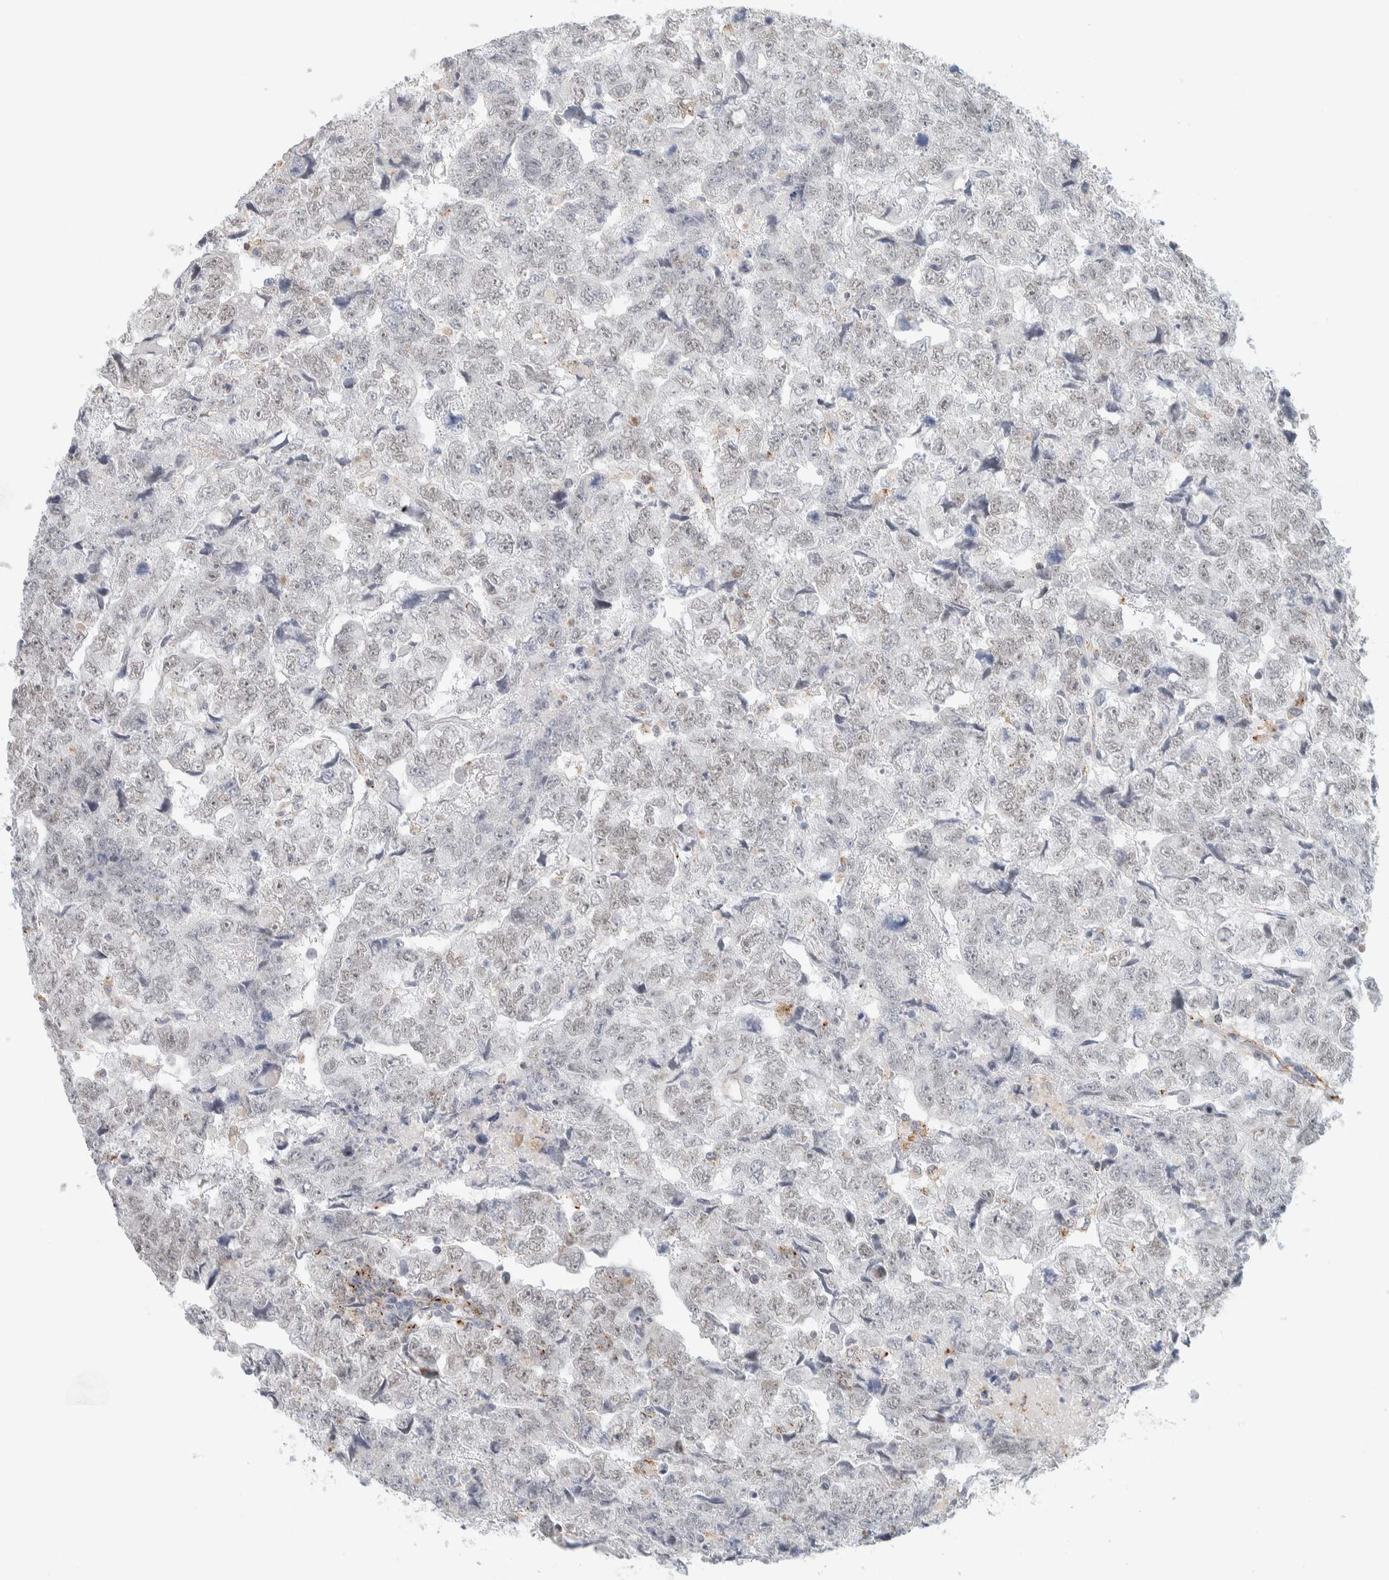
{"staining": {"intensity": "weak", "quantity": "<25%", "location": "nuclear"}, "tissue": "testis cancer", "cell_type": "Tumor cells", "image_type": "cancer", "snomed": [{"axis": "morphology", "description": "Carcinoma, Embryonal, NOS"}, {"axis": "topography", "description": "Testis"}], "caption": "Immunohistochemical staining of human testis cancer (embryonal carcinoma) exhibits no significant staining in tumor cells. (Stains: DAB IHC with hematoxylin counter stain, Microscopy: brightfield microscopy at high magnification).", "gene": "CDH17", "patient": {"sex": "male", "age": 36}}